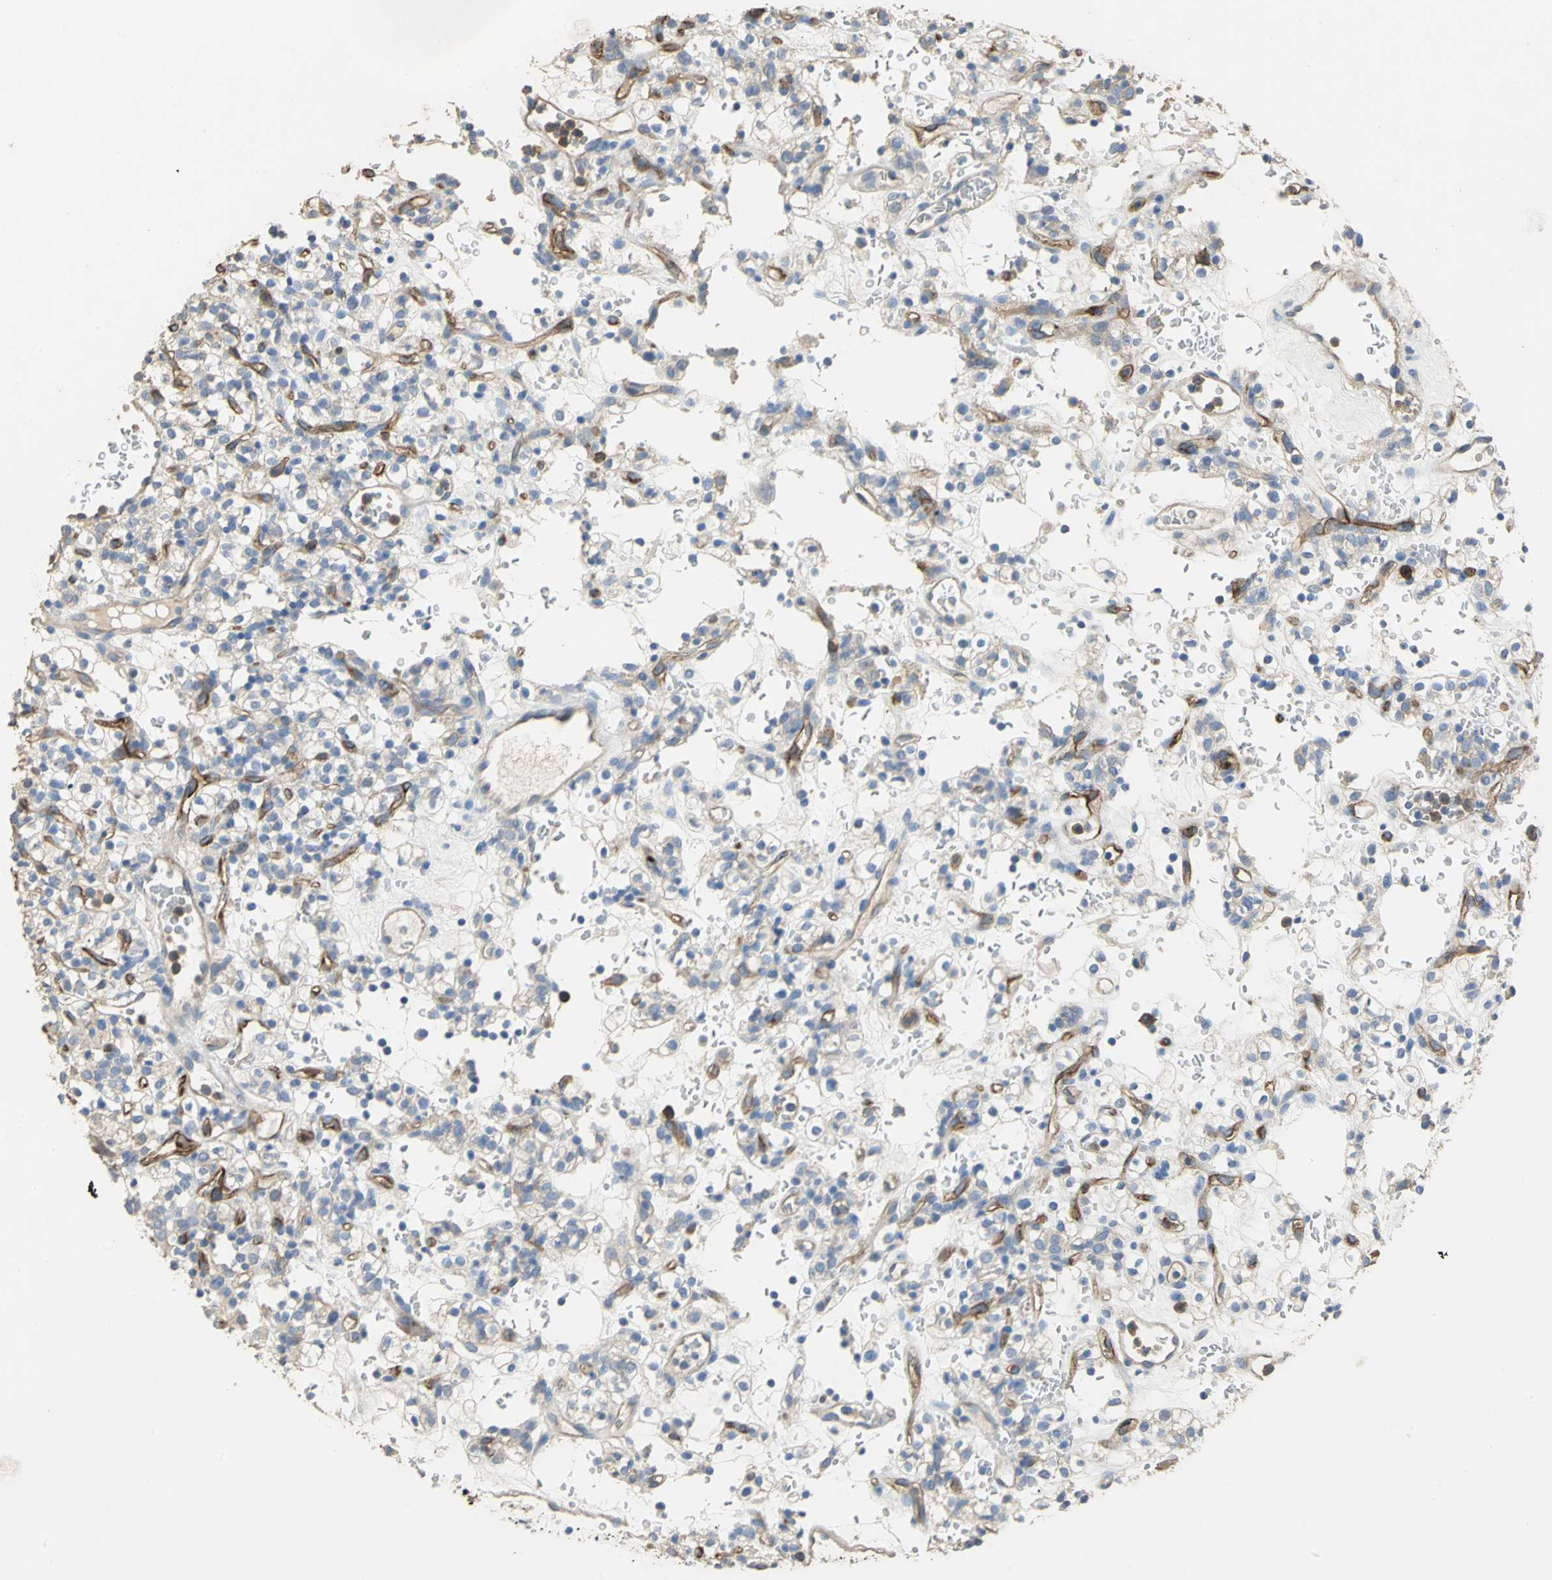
{"staining": {"intensity": "negative", "quantity": "none", "location": "none"}, "tissue": "renal cancer", "cell_type": "Tumor cells", "image_type": "cancer", "snomed": [{"axis": "morphology", "description": "Normal tissue, NOS"}, {"axis": "morphology", "description": "Adenocarcinoma, NOS"}, {"axis": "topography", "description": "Kidney"}], "caption": "The image reveals no staining of tumor cells in adenocarcinoma (renal). The staining was performed using DAB to visualize the protein expression in brown, while the nuclei were stained in blue with hematoxylin (Magnification: 20x).", "gene": "DLGAP5", "patient": {"sex": "female", "age": 72}}